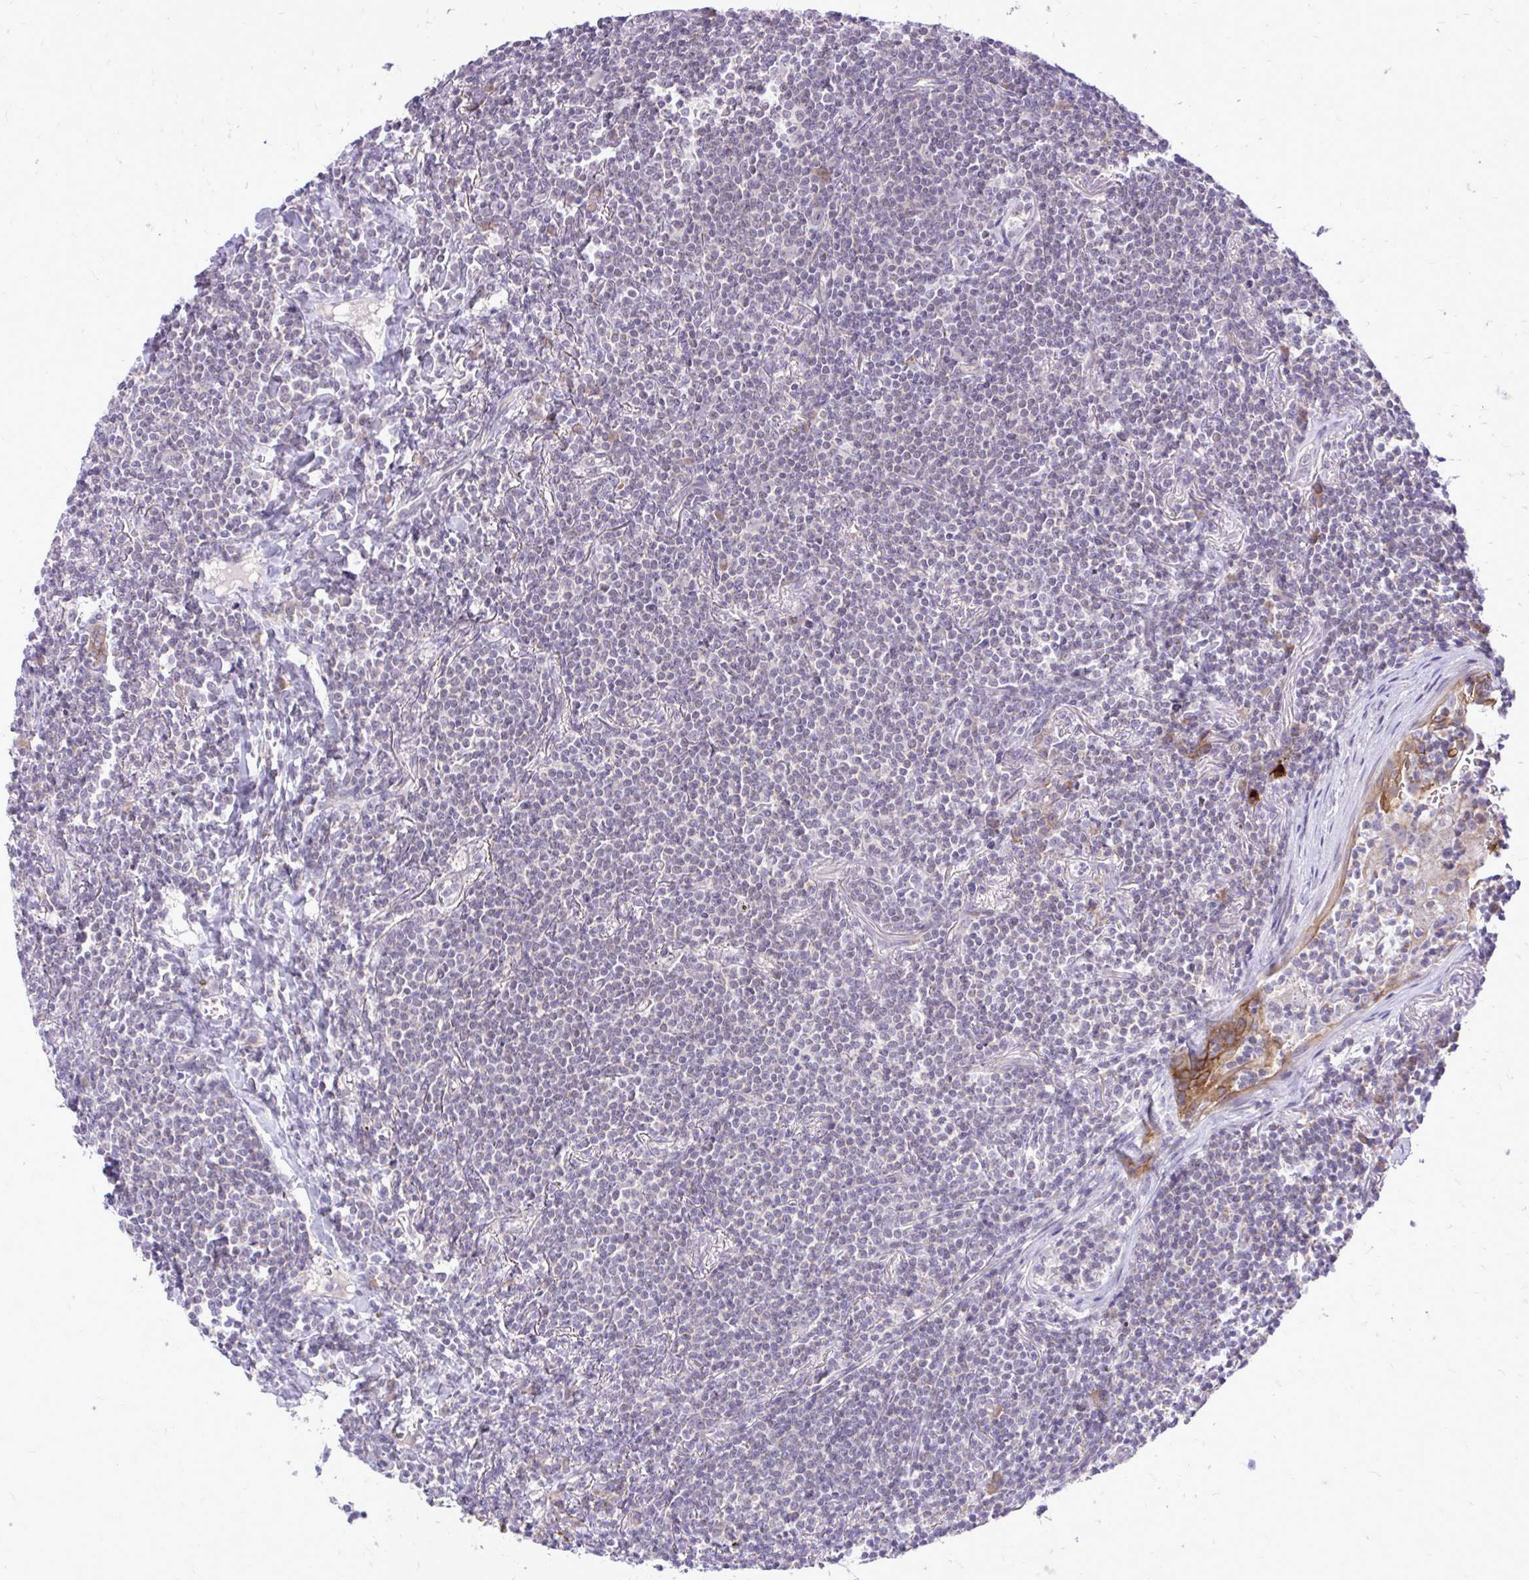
{"staining": {"intensity": "negative", "quantity": "none", "location": "none"}, "tissue": "lymphoma", "cell_type": "Tumor cells", "image_type": "cancer", "snomed": [{"axis": "morphology", "description": "Malignant lymphoma, non-Hodgkin's type, Low grade"}, {"axis": "topography", "description": "Lung"}], "caption": "Human malignant lymphoma, non-Hodgkin's type (low-grade) stained for a protein using immunohistochemistry (IHC) reveals no positivity in tumor cells.", "gene": "SPTBN2", "patient": {"sex": "female", "age": 71}}